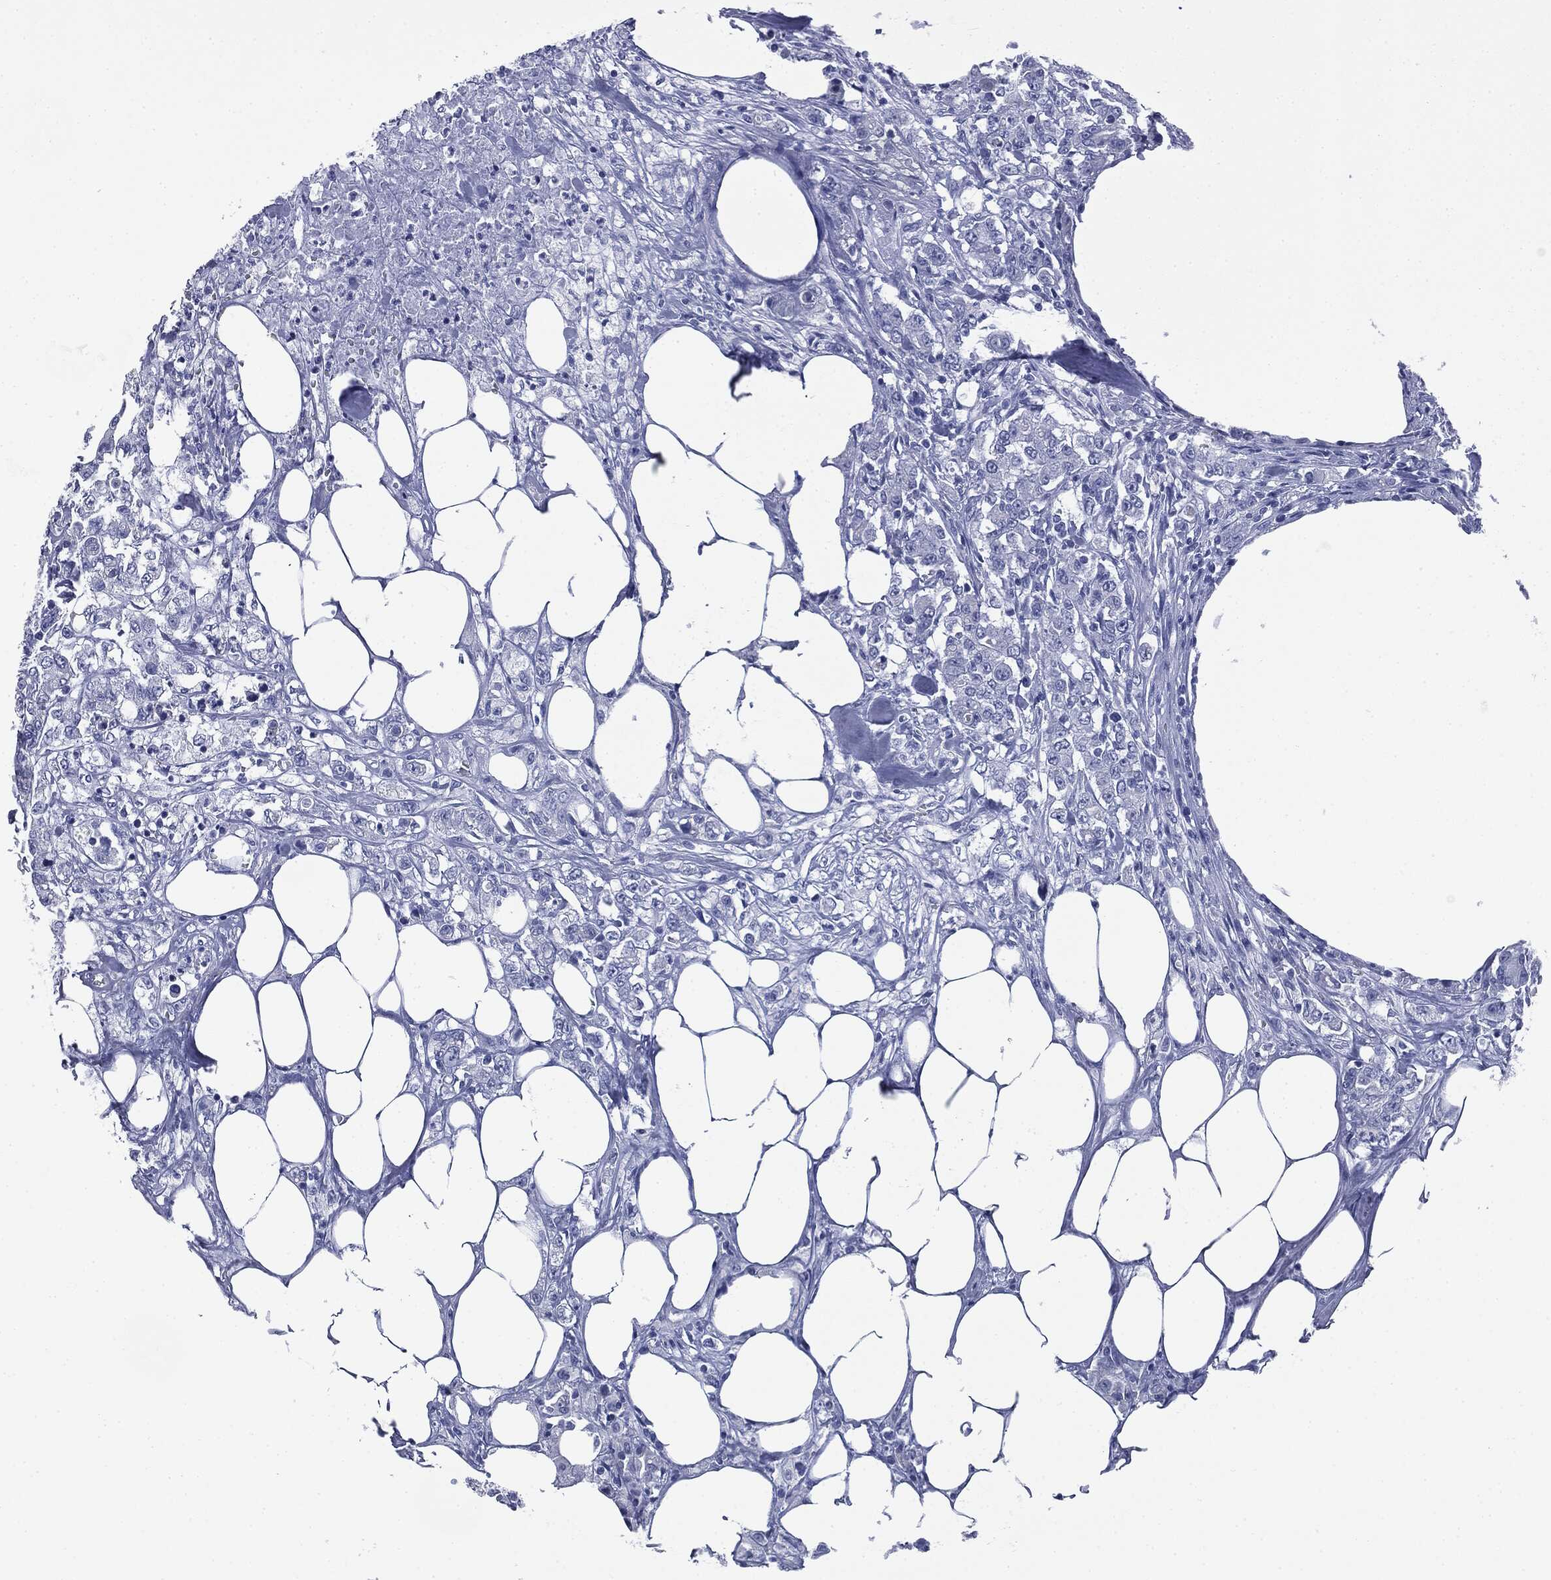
{"staining": {"intensity": "negative", "quantity": "none", "location": "none"}, "tissue": "colorectal cancer", "cell_type": "Tumor cells", "image_type": "cancer", "snomed": [{"axis": "morphology", "description": "Adenocarcinoma, NOS"}, {"axis": "topography", "description": "Colon"}], "caption": "The micrograph reveals no staining of tumor cells in adenocarcinoma (colorectal).", "gene": "ATP2A1", "patient": {"sex": "female", "age": 48}}